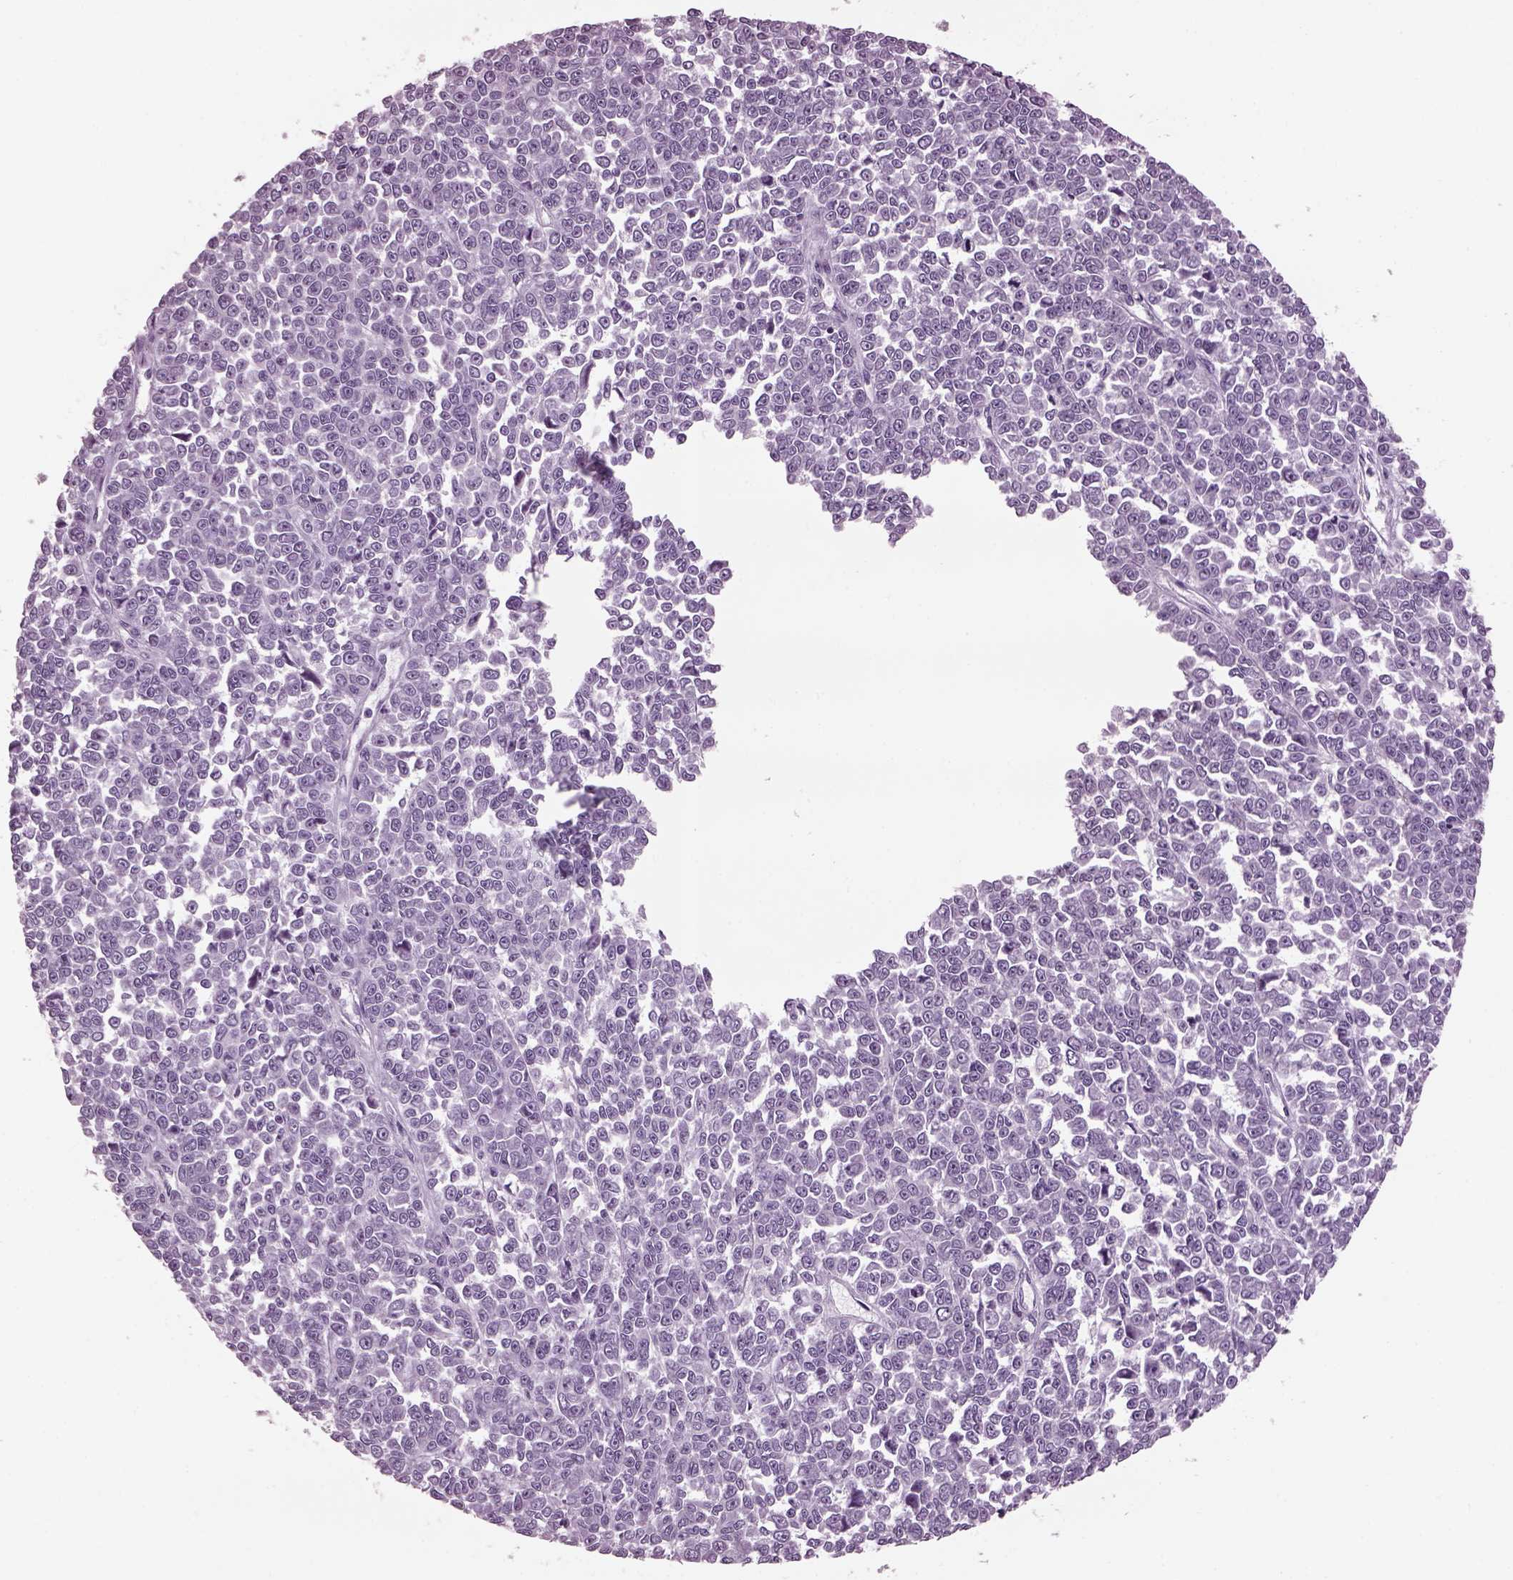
{"staining": {"intensity": "negative", "quantity": "none", "location": "none"}, "tissue": "melanoma", "cell_type": "Tumor cells", "image_type": "cancer", "snomed": [{"axis": "morphology", "description": "Malignant melanoma, NOS"}, {"axis": "topography", "description": "Skin"}], "caption": "Immunohistochemical staining of human melanoma shows no significant staining in tumor cells.", "gene": "TPPP2", "patient": {"sex": "female", "age": 95}}